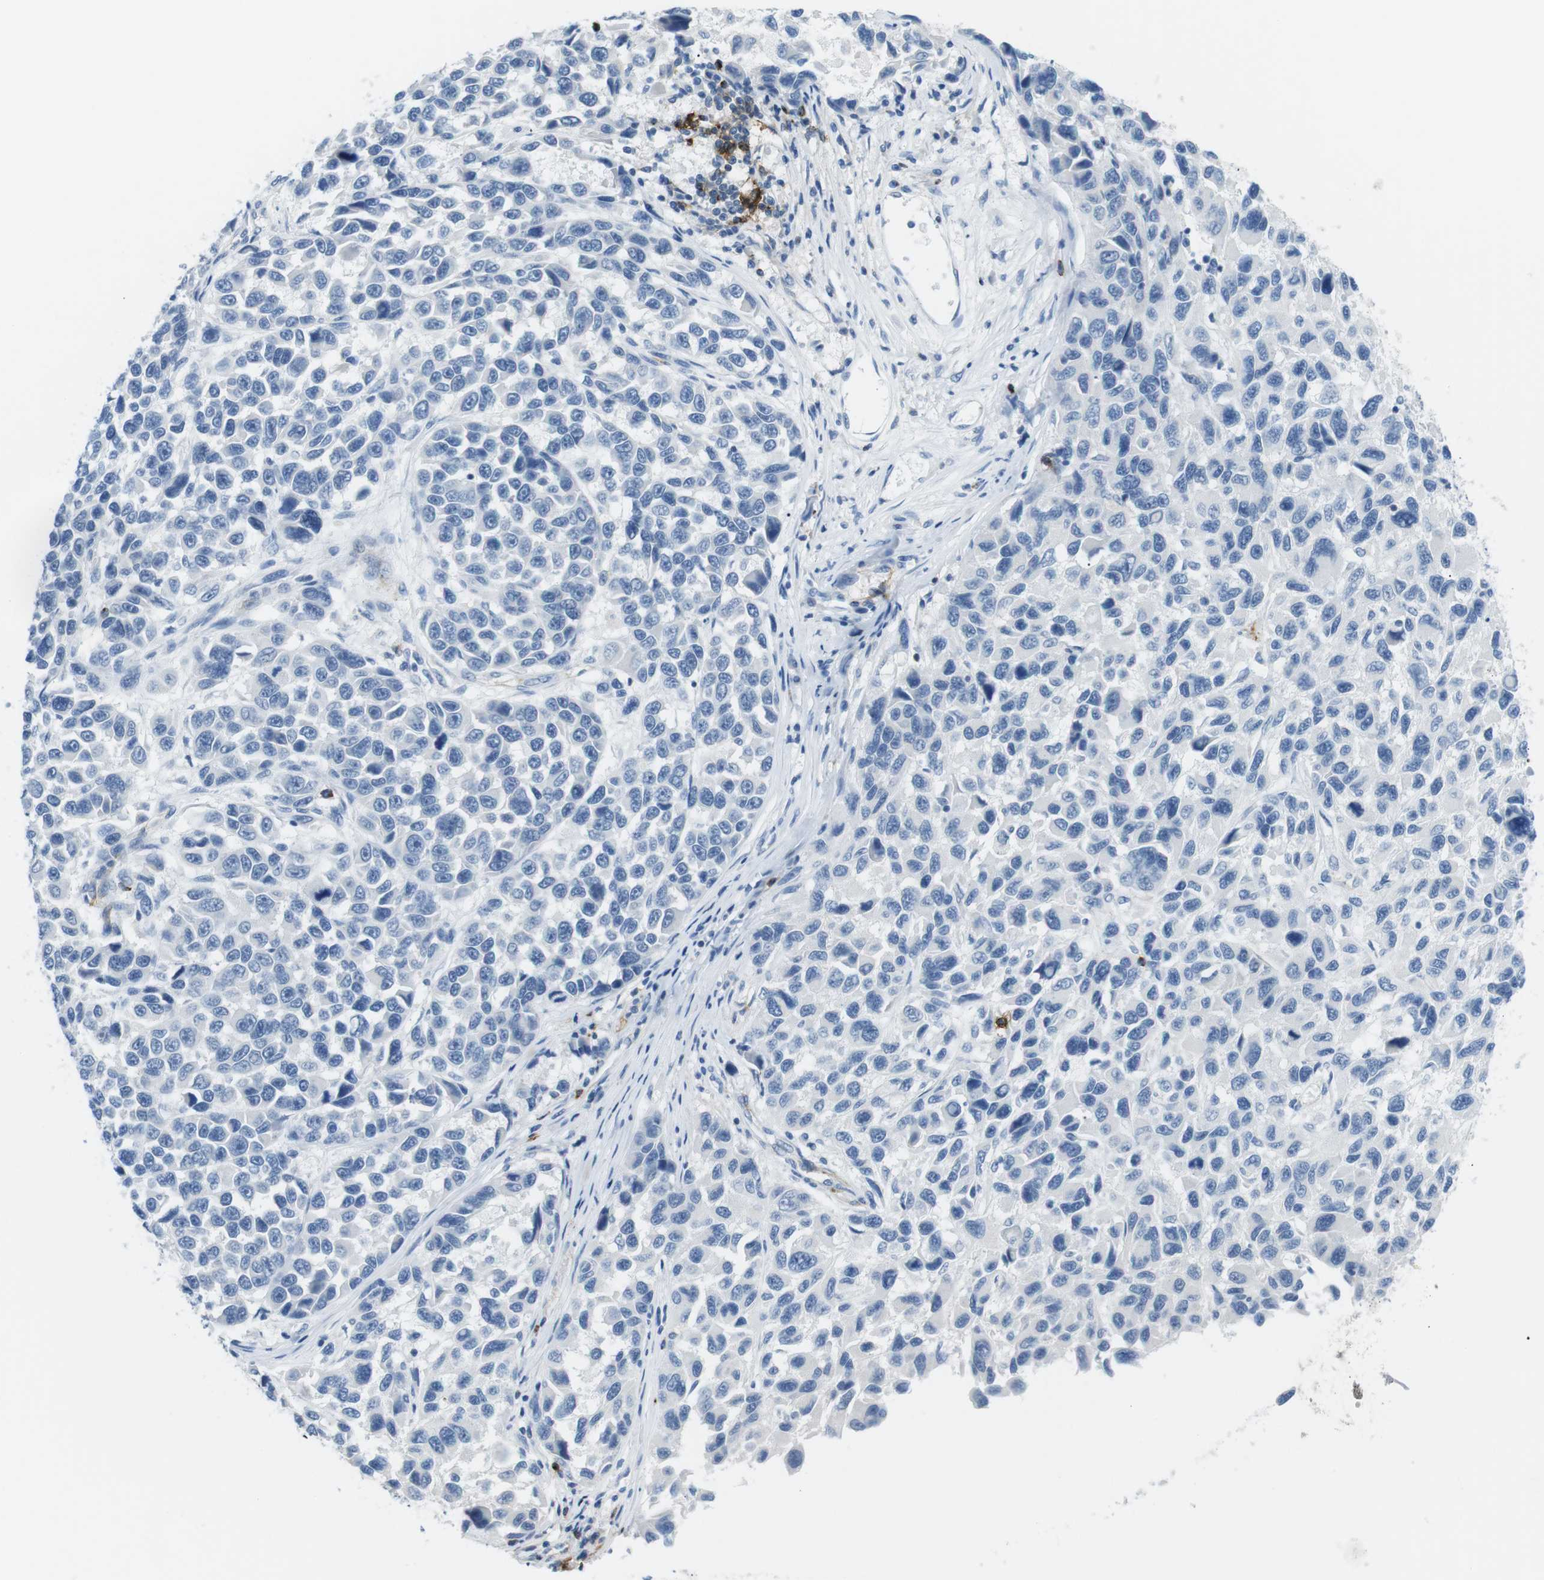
{"staining": {"intensity": "negative", "quantity": "none", "location": "none"}, "tissue": "melanoma", "cell_type": "Tumor cells", "image_type": "cancer", "snomed": [{"axis": "morphology", "description": "Malignant melanoma, NOS"}, {"axis": "topography", "description": "Skin"}], "caption": "There is no significant positivity in tumor cells of malignant melanoma.", "gene": "TNFRSF4", "patient": {"sex": "male", "age": 53}}